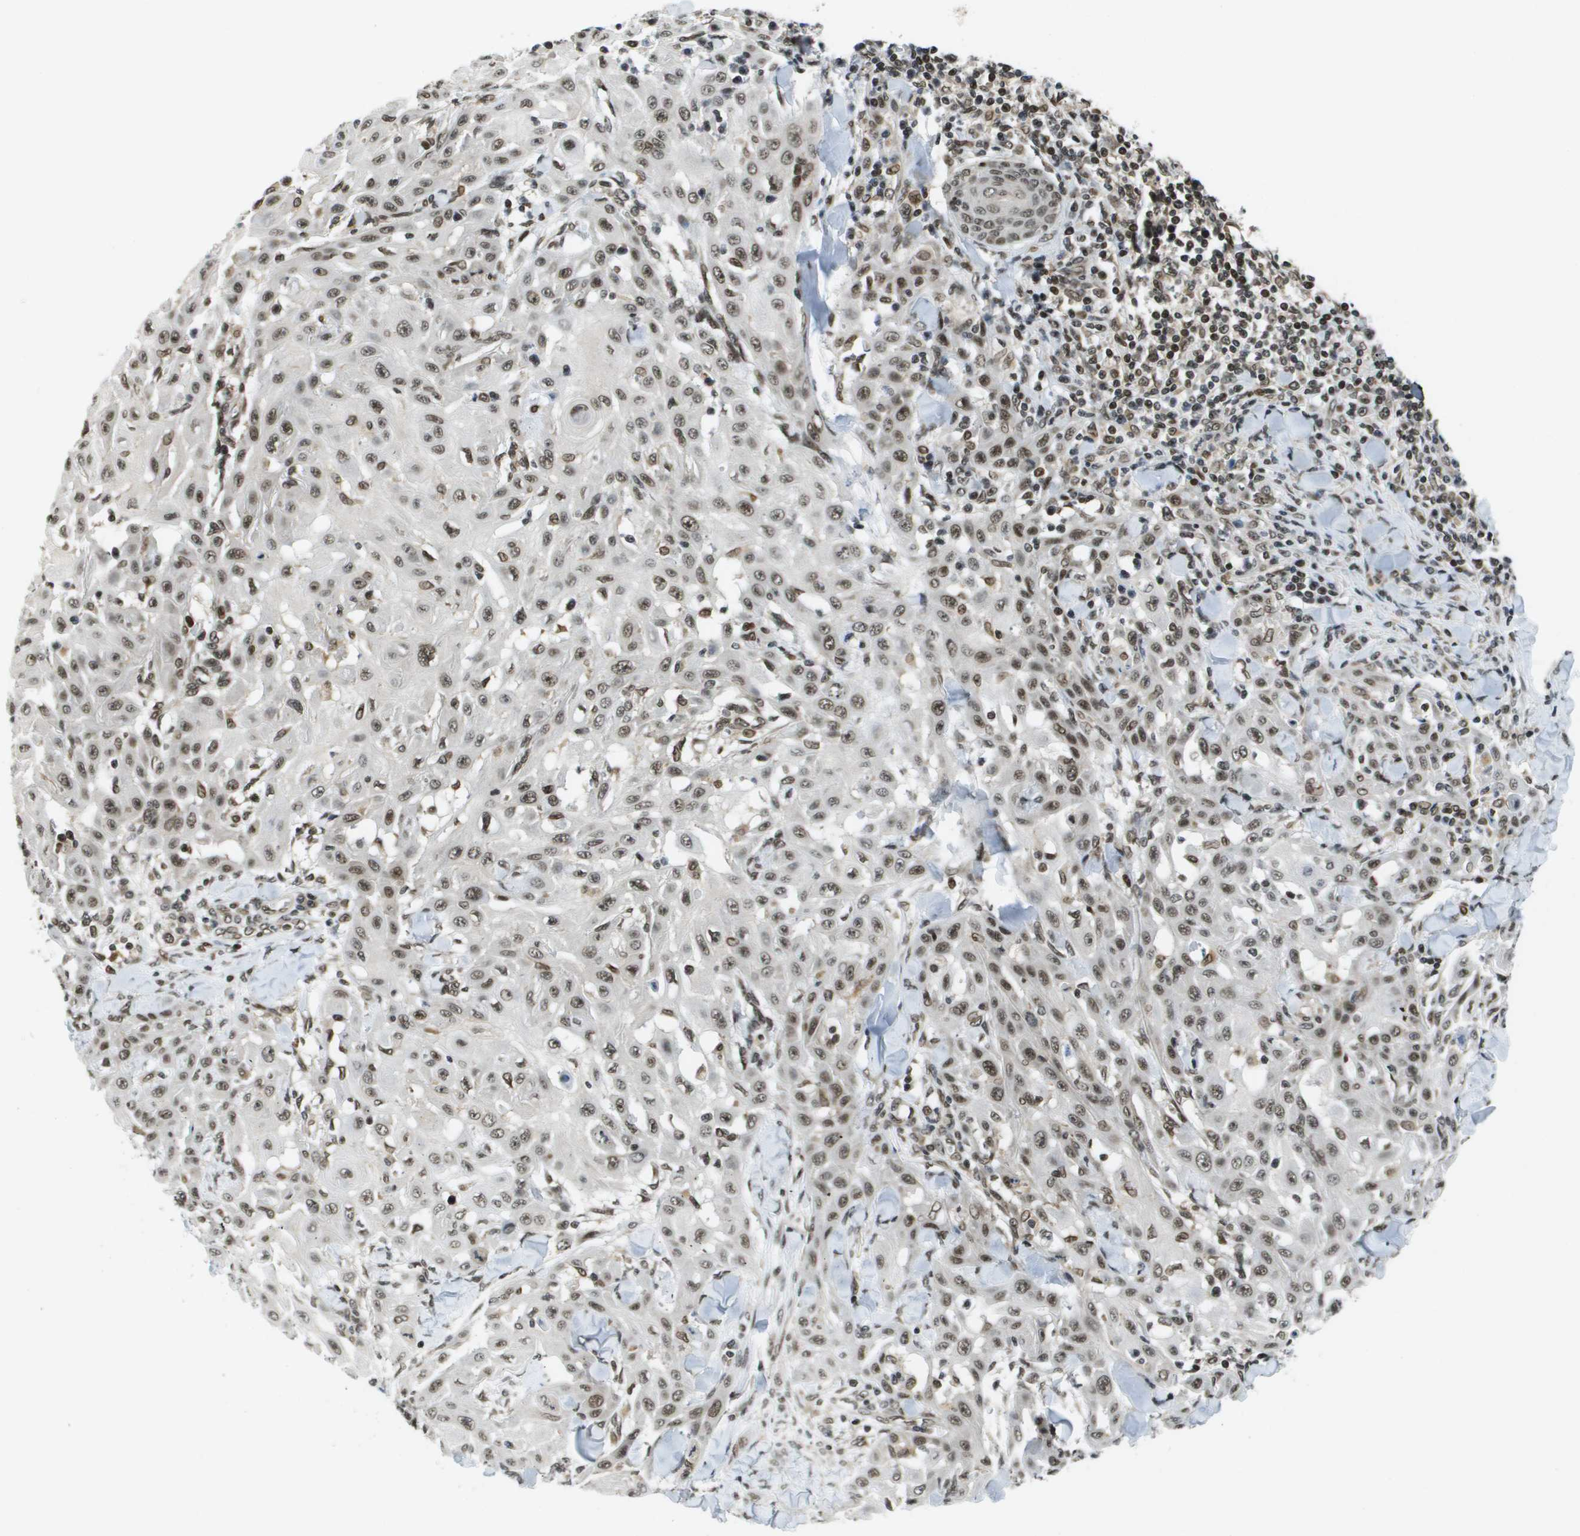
{"staining": {"intensity": "moderate", "quantity": ">75%", "location": "nuclear"}, "tissue": "skin cancer", "cell_type": "Tumor cells", "image_type": "cancer", "snomed": [{"axis": "morphology", "description": "Squamous cell carcinoma, NOS"}, {"axis": "topography", "description": "Skin"}], "caption": "Brown immunohistochemical staining in skin cancer (squamous cell carcinoma) displays moderate nuclear staining in approximately >75% of tumor cells.", "gene": "RECQL4", "patient": {"sex": "male", "age": 24}}